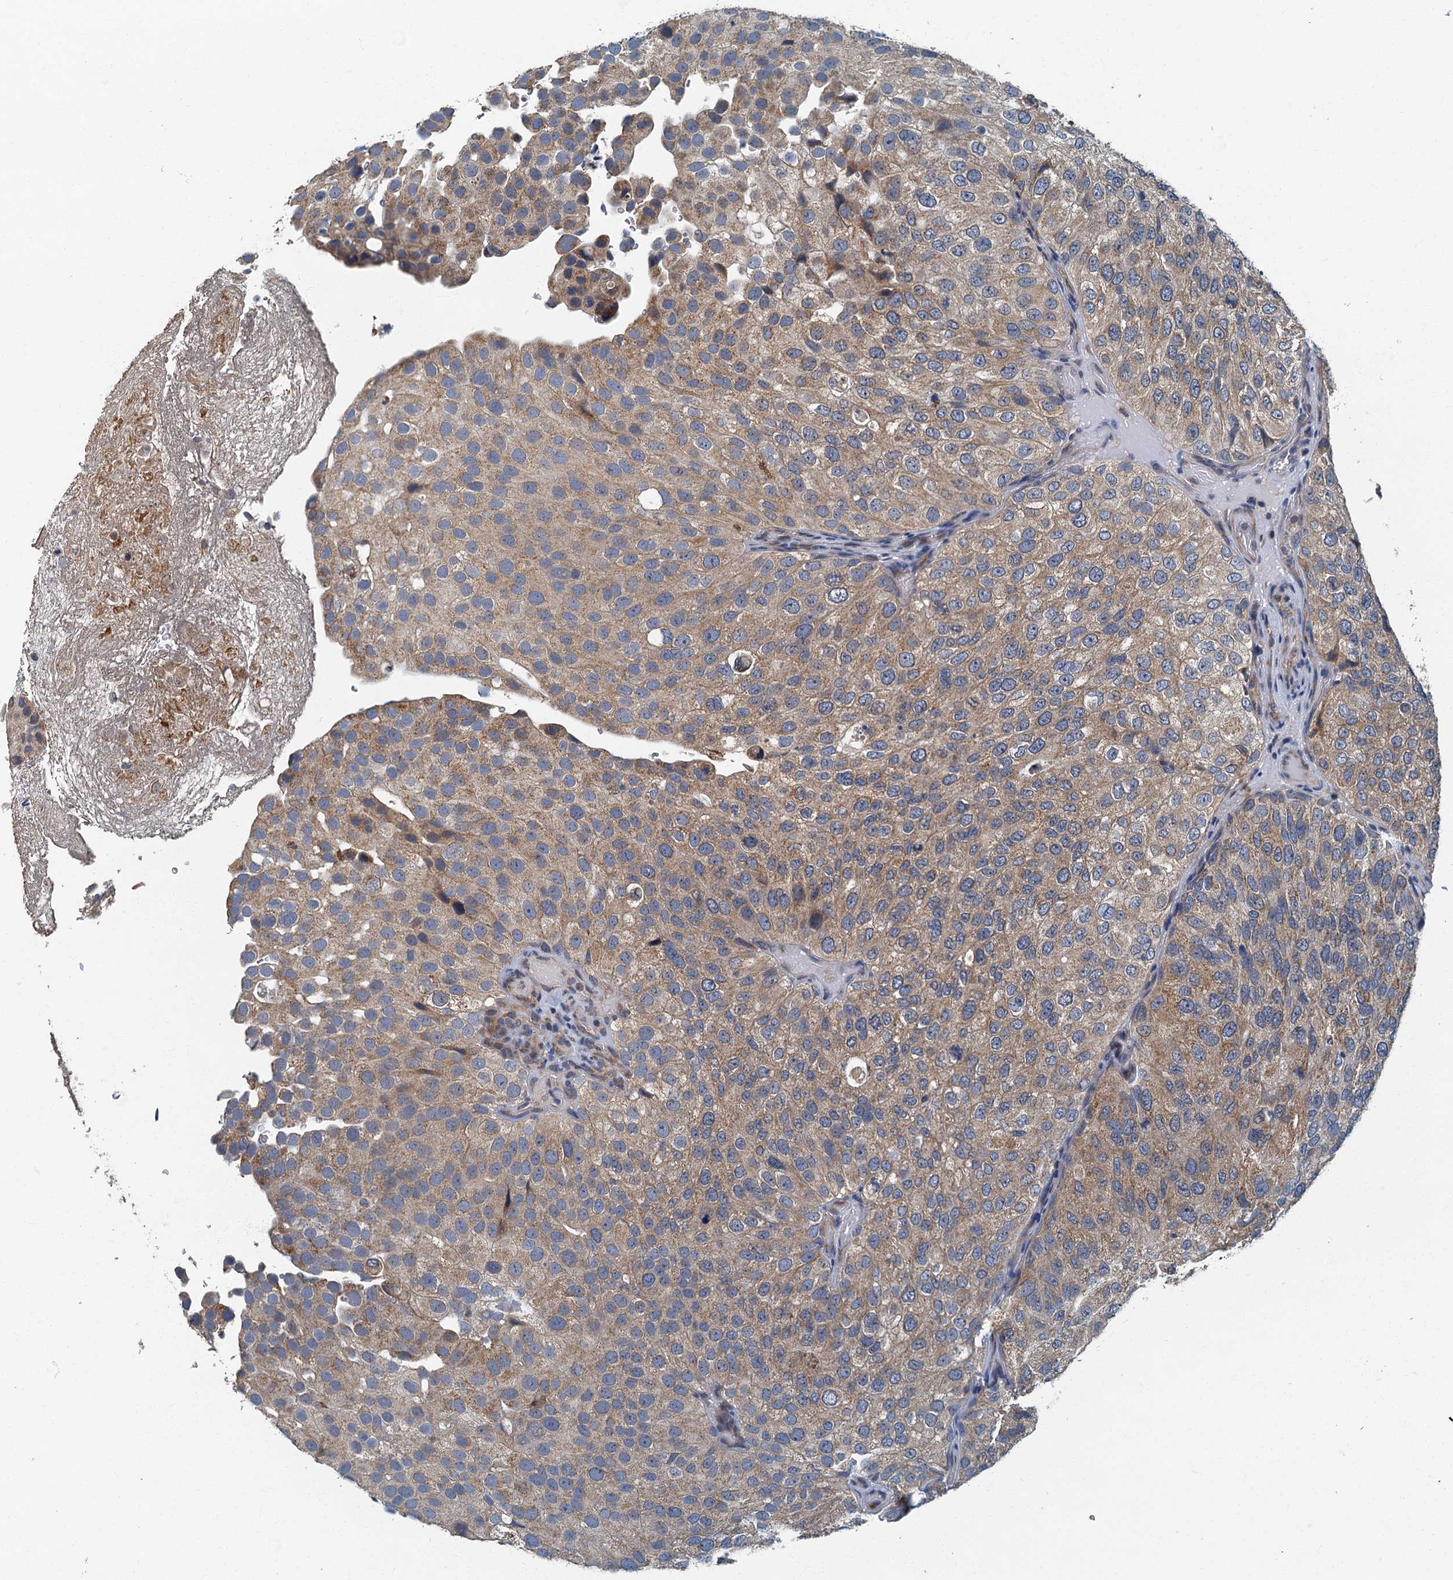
{"staining": {"intensity": "weak", "quantity": ">75%", "location": "cytoplasmic/membranous"}, "tissue": "urothelial cancer", "cell_type": "Tumor cells", "image_type": "cancer", "snomed": [{"axis": "morphology", "description": "Urothelial carcinoma, Low grade"}, {"axis": "topography", "description": "Urinary bladder"}], "caption": "Approximately >75% of tumor cells in low-grade urothelial carcinoma display weak cytoplasmic/membranous protein positivity as visualized by brown immunohistochemical staining.", "gene": "DDX49", "patient": {"sex": "male", "age": 78}}